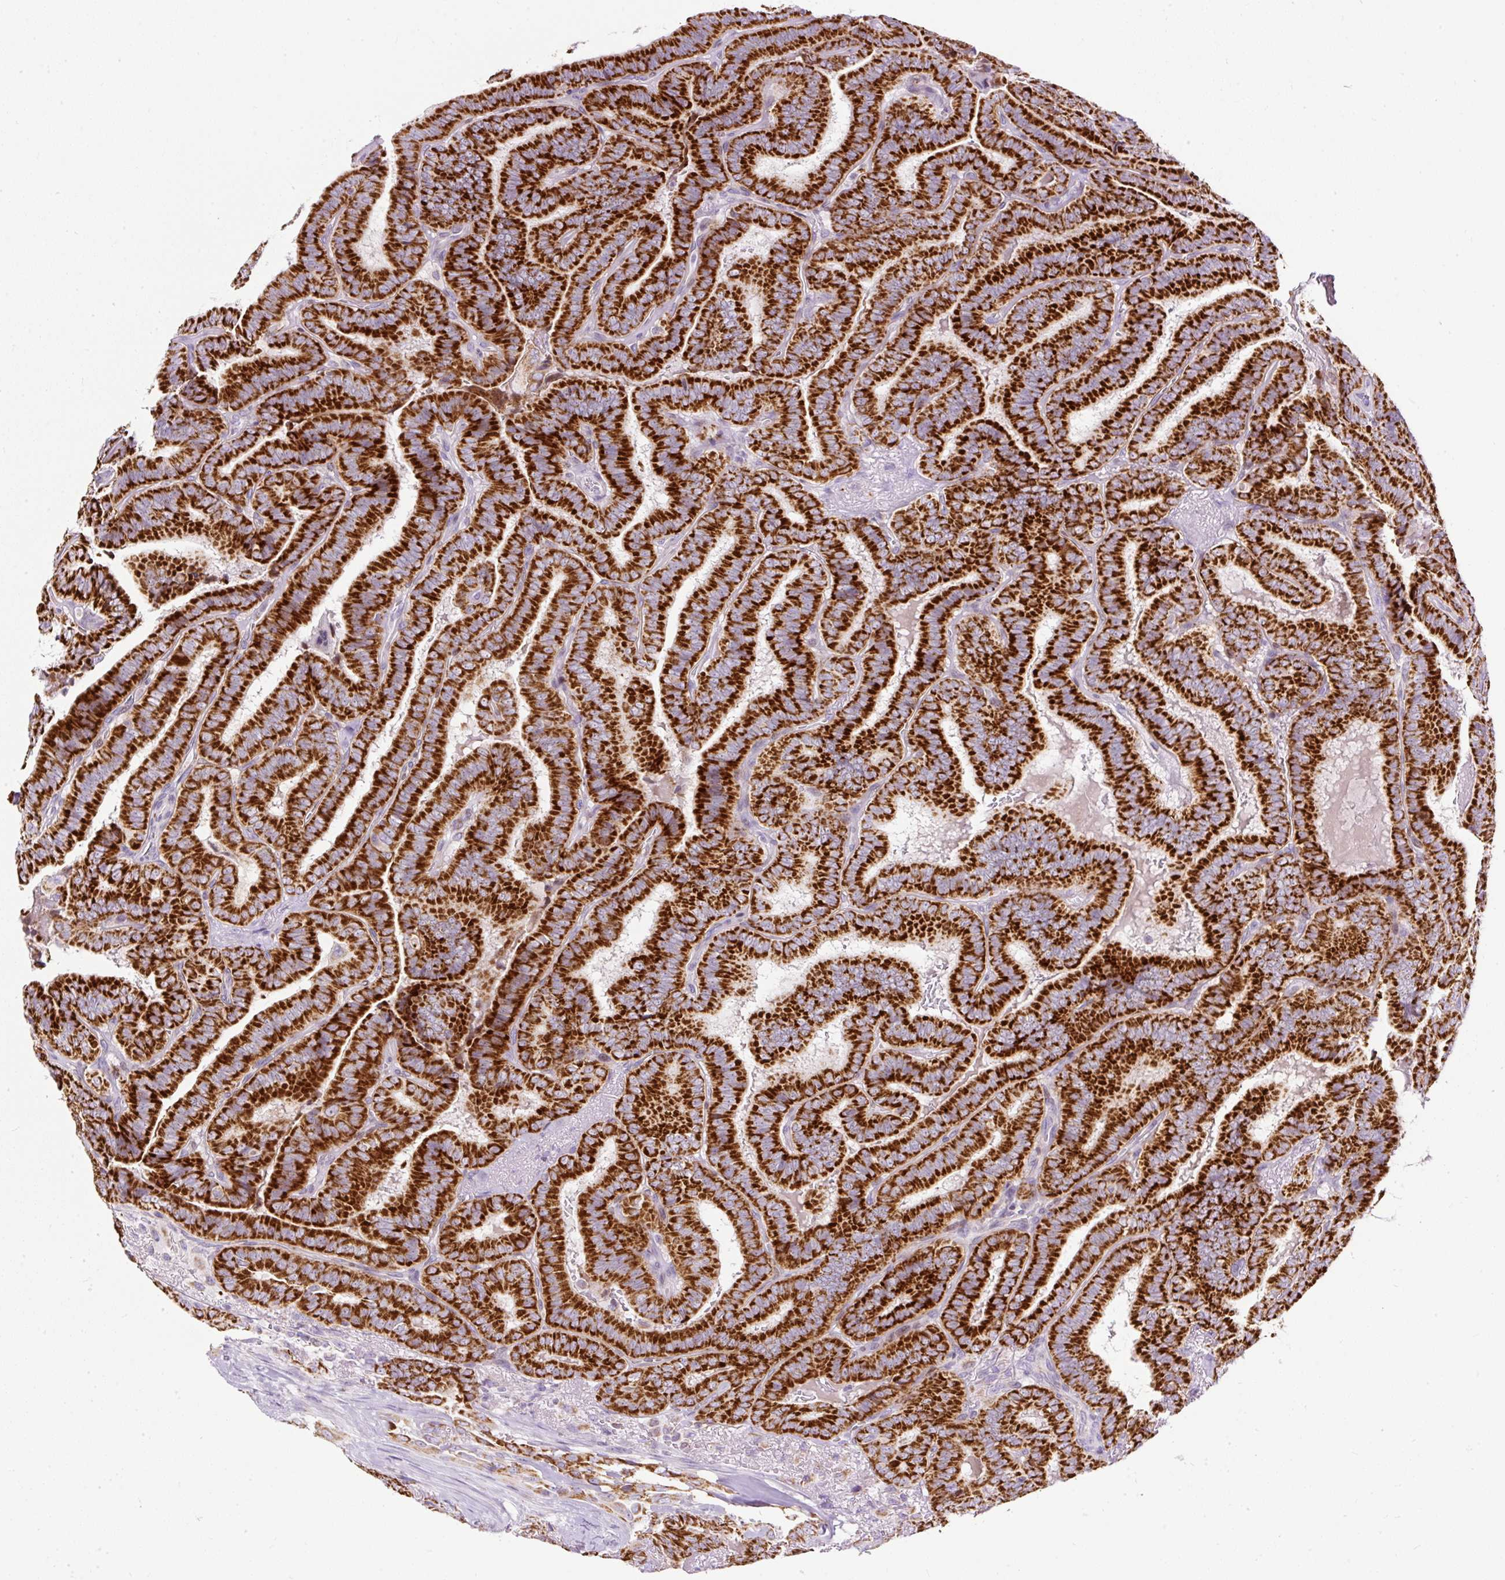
{"staining": {"intensity": "strong", "quantity": ">75%", "location": "cytoplasmic/membranous"}, "tissue": "thyroid cancer", "cell_type": "Tumor cells", "image_type": "cancer", "snomed": [{"axis": "morphology", "description": "Papillary adenocarcinoma, NOS"}, {"axis": "topography", "description": "Thyroid gland"}], "caption": "Thyroid papillary adenocarcinoma stained with immunohistochemistry reveals strong cytoplasmic/membranous staining in approximately >75% of tumor cells.", "gene": "FMC1", "patient": {"sex": "male", "age": 61}}